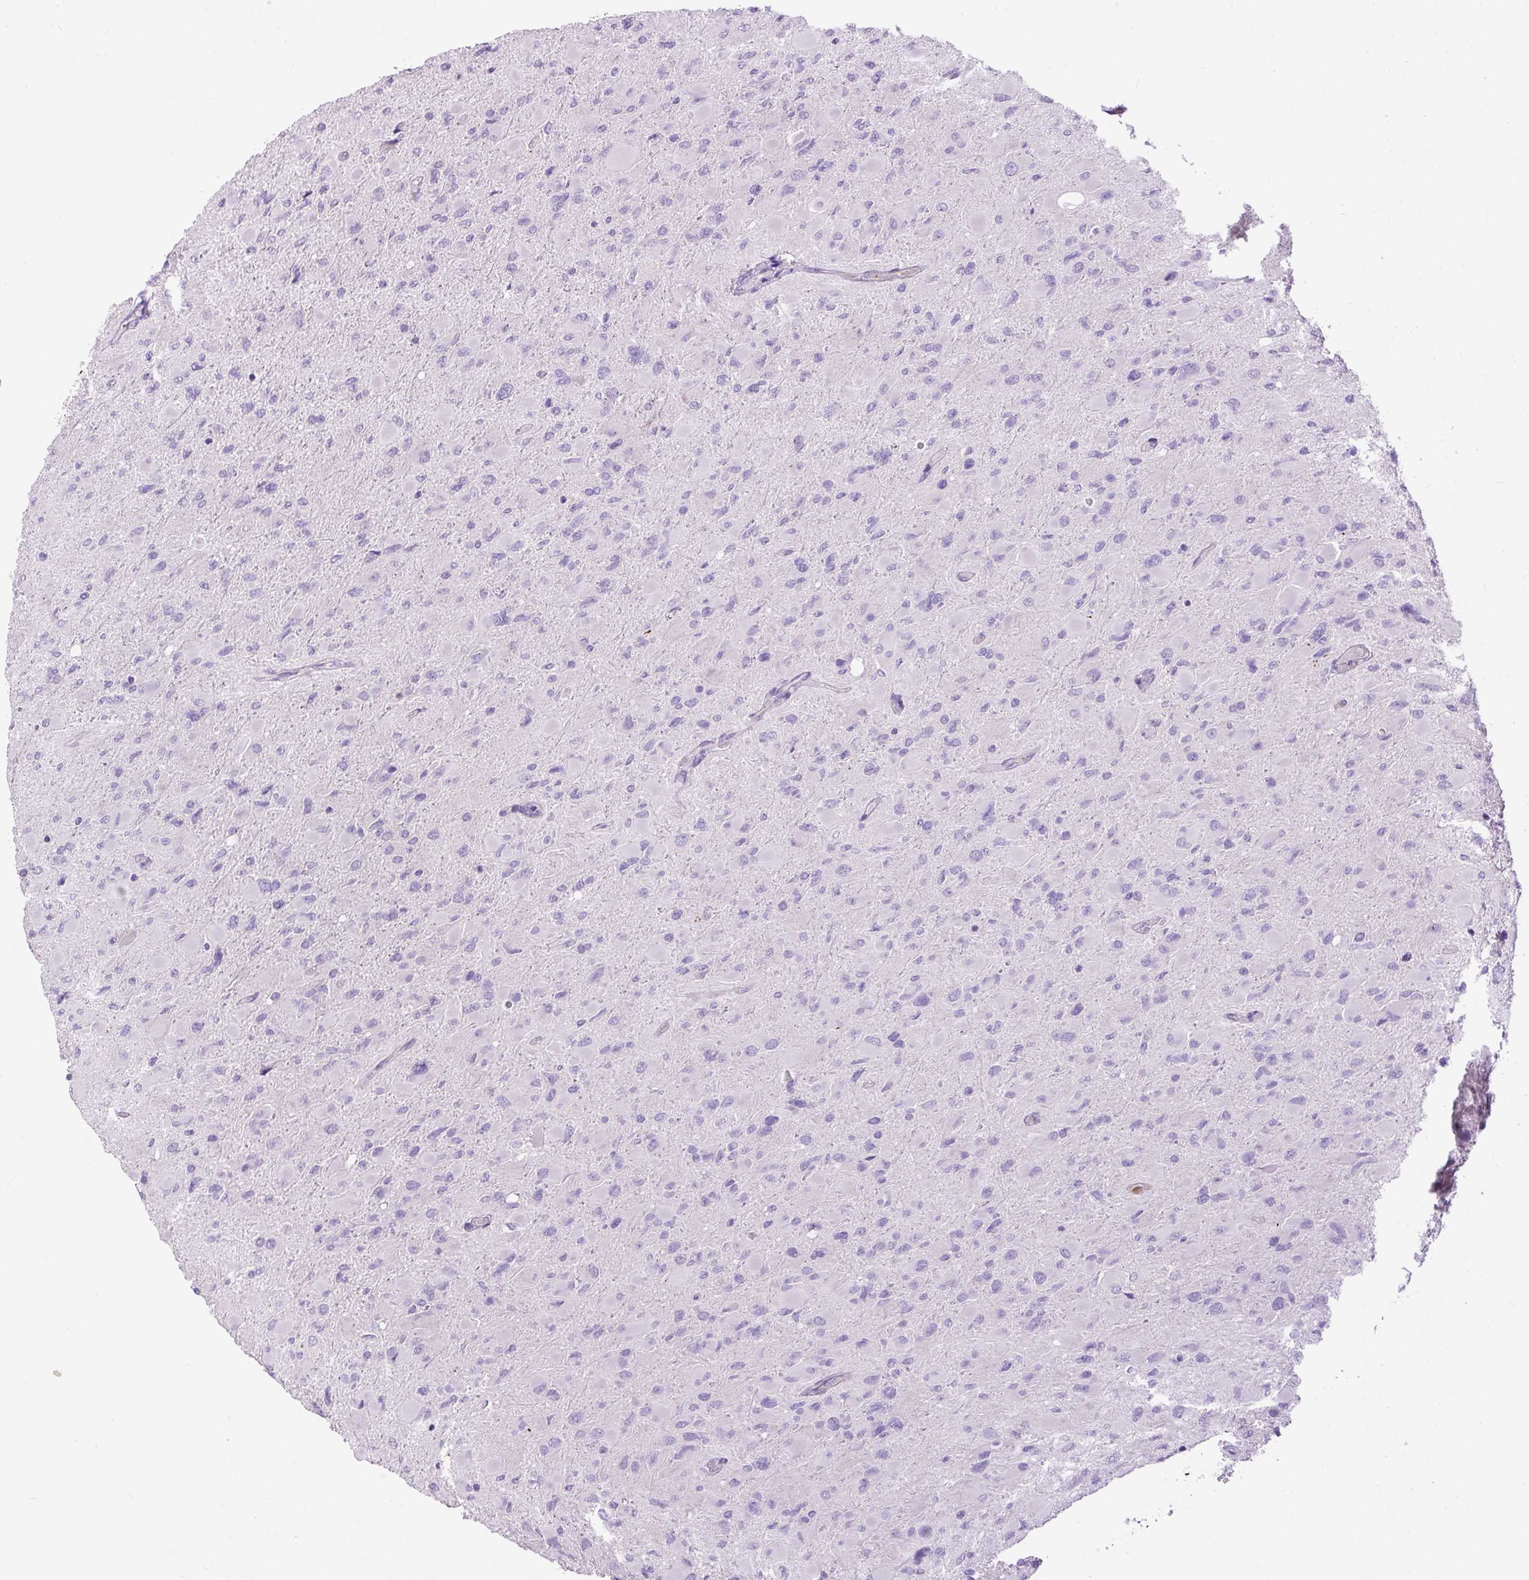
{"staining": {"intensity": "negative", "quantity": "none", "location": "none"}, "tissue": "glioma", "cell_type": "Tumor cells", "image_type": "cancer", "snomed": [{"axis": "morphology", "description": "Glioma, malignant, High grade"}, {"axis": "topography", "description": "Cerebral cortex"}], "caption": "IHC micrograph of neoplastic tissue: human malignant glioma (high-grade) stained with DAB (3,3'-diaminobenzidine) reveals no significant protein expression in tumor cells.", "gene": "MAGEB16", "patient": {"sex": "female", "age": 36}}